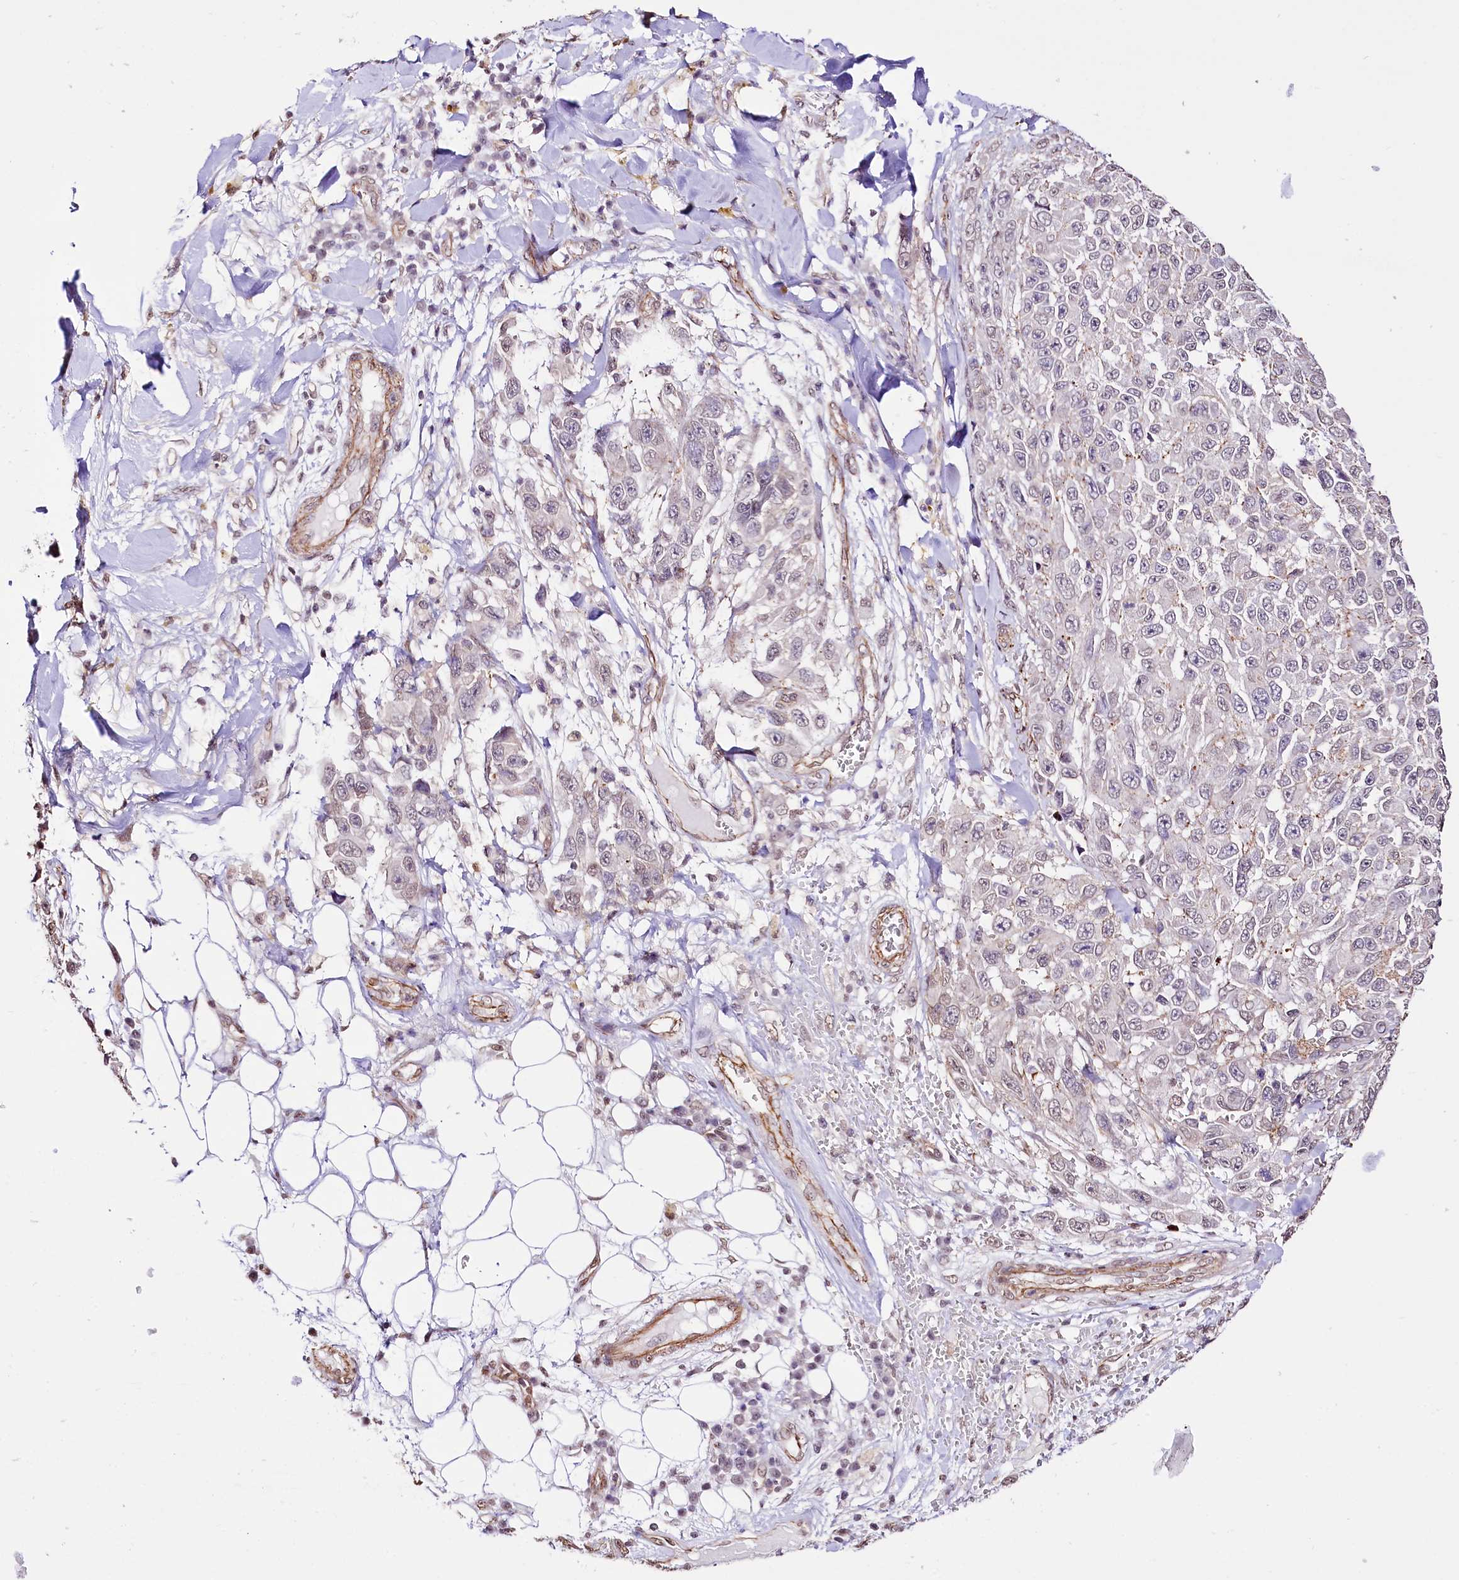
{"staining": {"intensity": "negative", "quantity": "none", "location": "none"}, "tissue": "melanoma", "cell_type": "Tumor cells", "image_type": "cancer", "snomed": [{"axis": "morphology", "description": "Normal tissue, NOS"}, {"axis": "morphology", "description": "Malignant melanoma, NOS"}, {"axis": "topography", "description": "Skin"}], "caption": "Tumor cells show no significant protein positivity in malignant melanoma.", "gene": "ST7", "patient": {"sex": "female", "age": 96}}